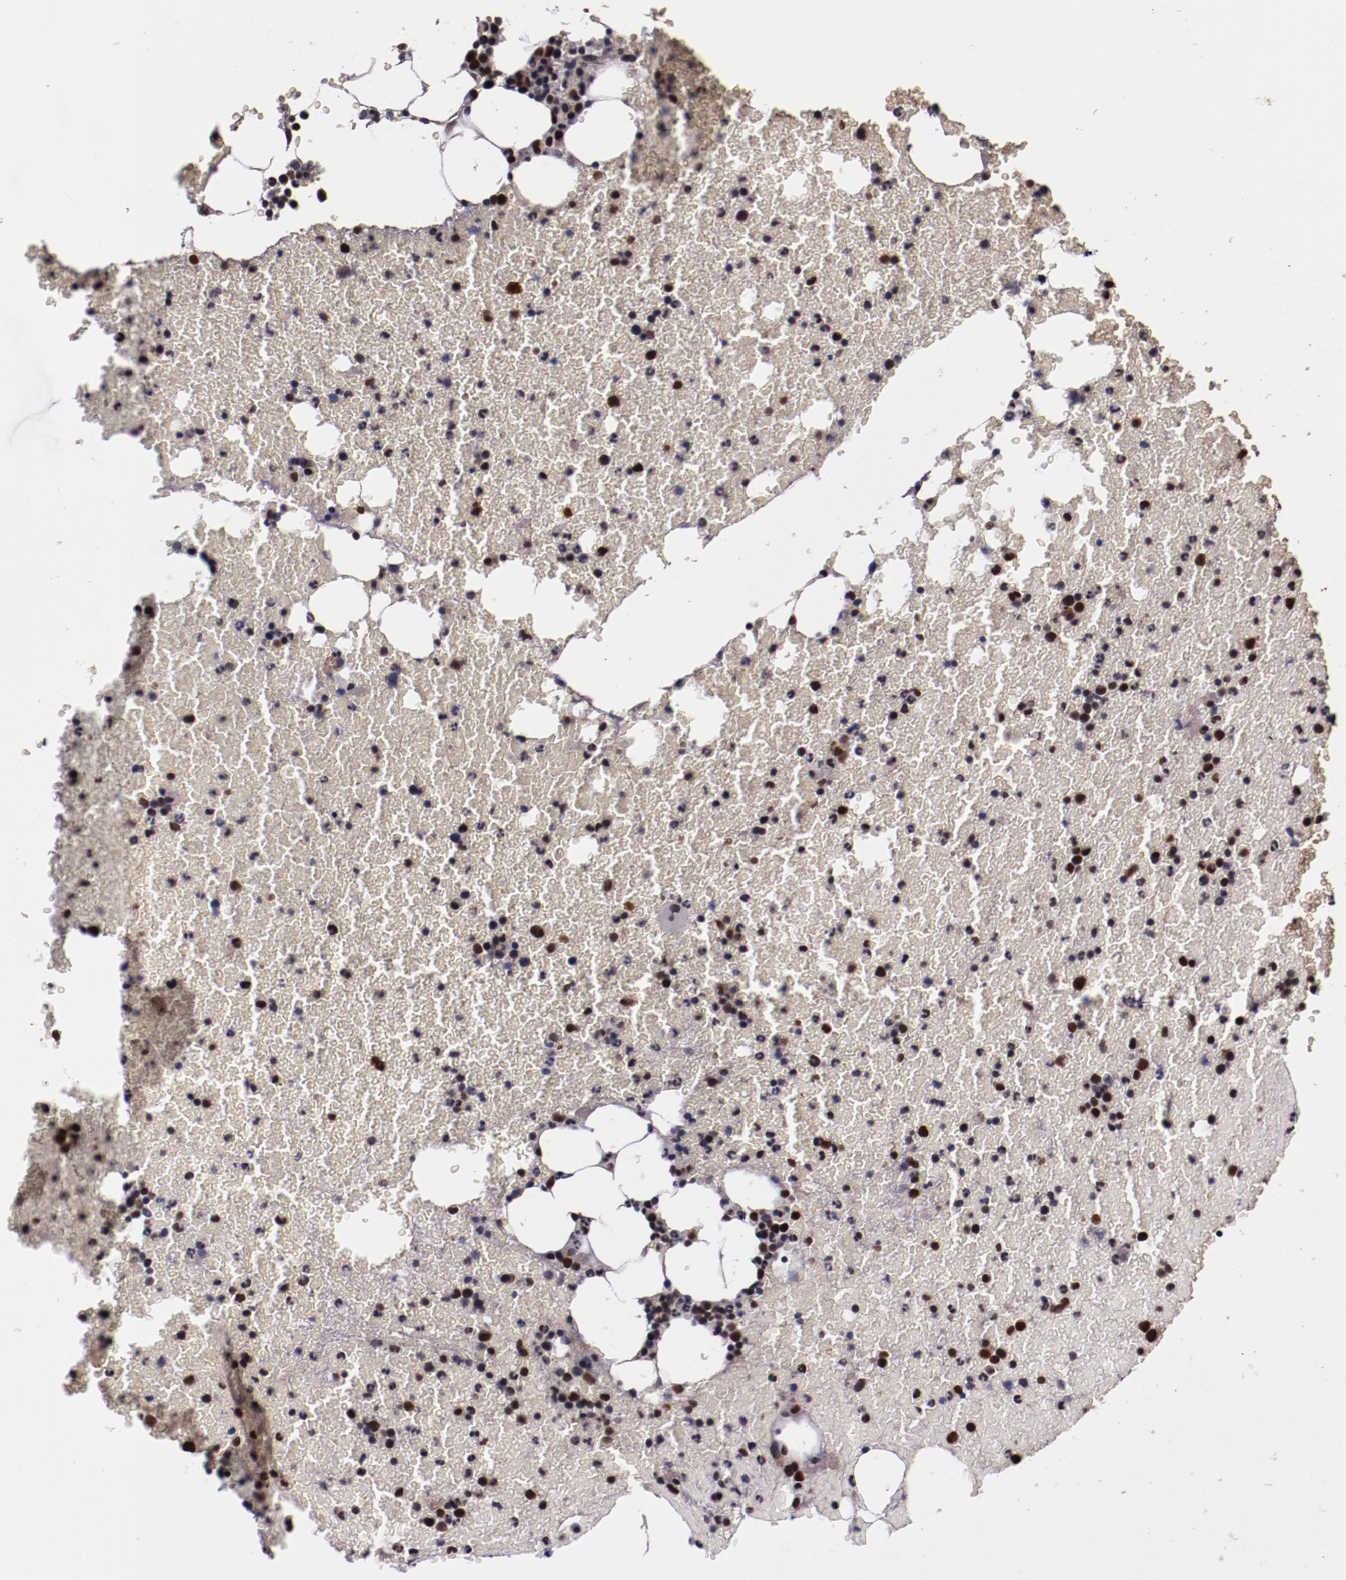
{"staining": {"intensity": "weak", "quantity": "<25%", "location": "nuclear"}, "tissue": "bone marrow", "cell_type": "Hematopoietic cells", "image_type": "normal", "snomed": [{"axis": "morphology", "description": "Normal tissue, NOS"}, {"axis": "topography", "description": "Bone marrow"}], "caption": "A high-resolution image shows immunohistochemistry staining of unremarkable bone marrow, which exhibits no significant staining in hematopoietic cells.", "gene": "CHEK2", "patient": {"sex": "female", "age": 84}}